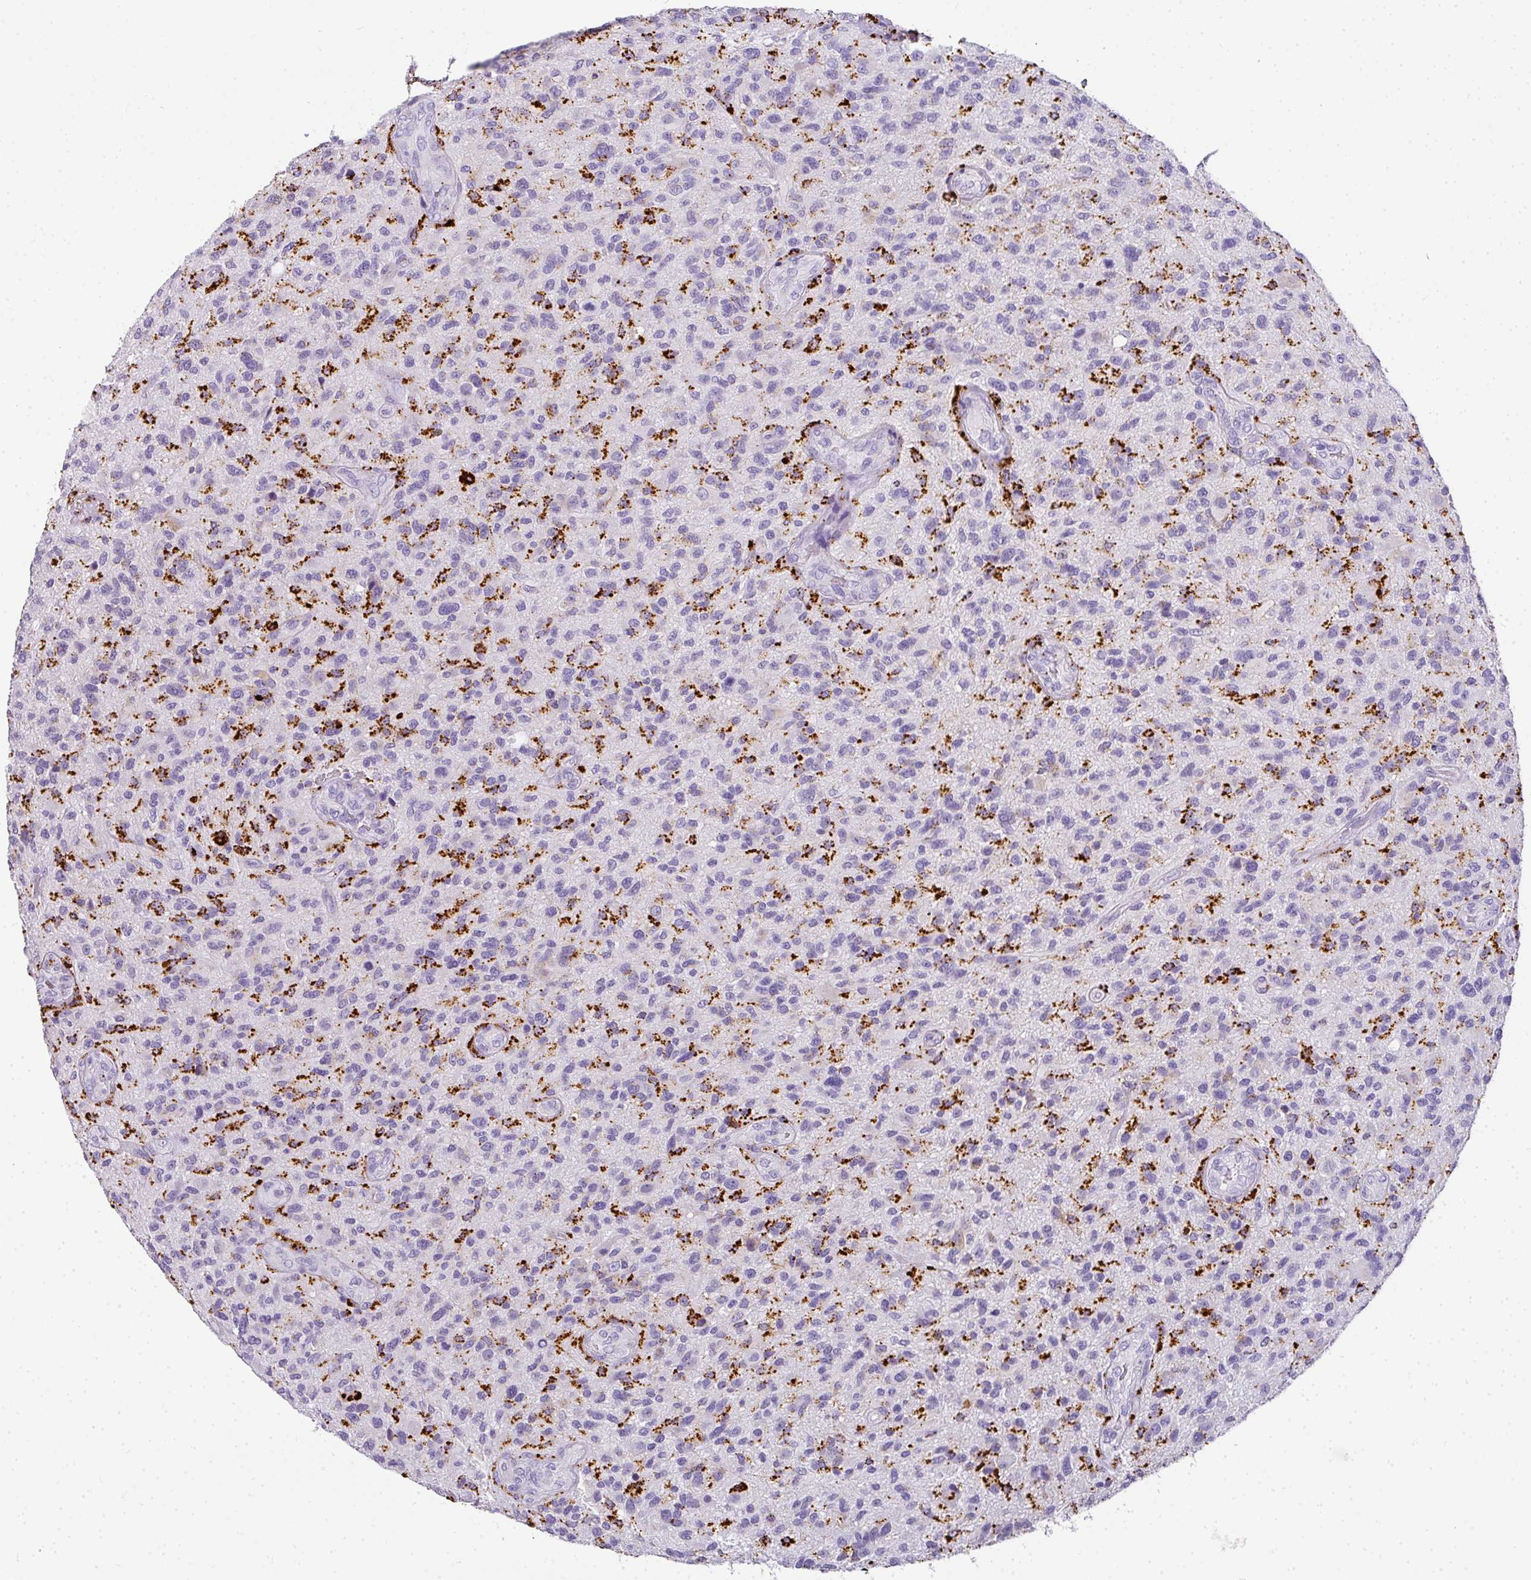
{"staining": {"intensity": "negative", "quantity": "none", "location": "none"}, "tissue": "glioma", "cell_type": "Tumor cells", "image_type": "cancer", "snomed": [{"axis": "morphology", "description": "Glioma, malignant, High grade"}, {"axis": "topography", "description": "Brain"}], "caption": "Immunohistochemistry micrograph of glioma stained for a protein (brown), which reveals no staining in tumor cells.", "gene": "MMACHC", "patient": {"sex": "male", "age": 47}}